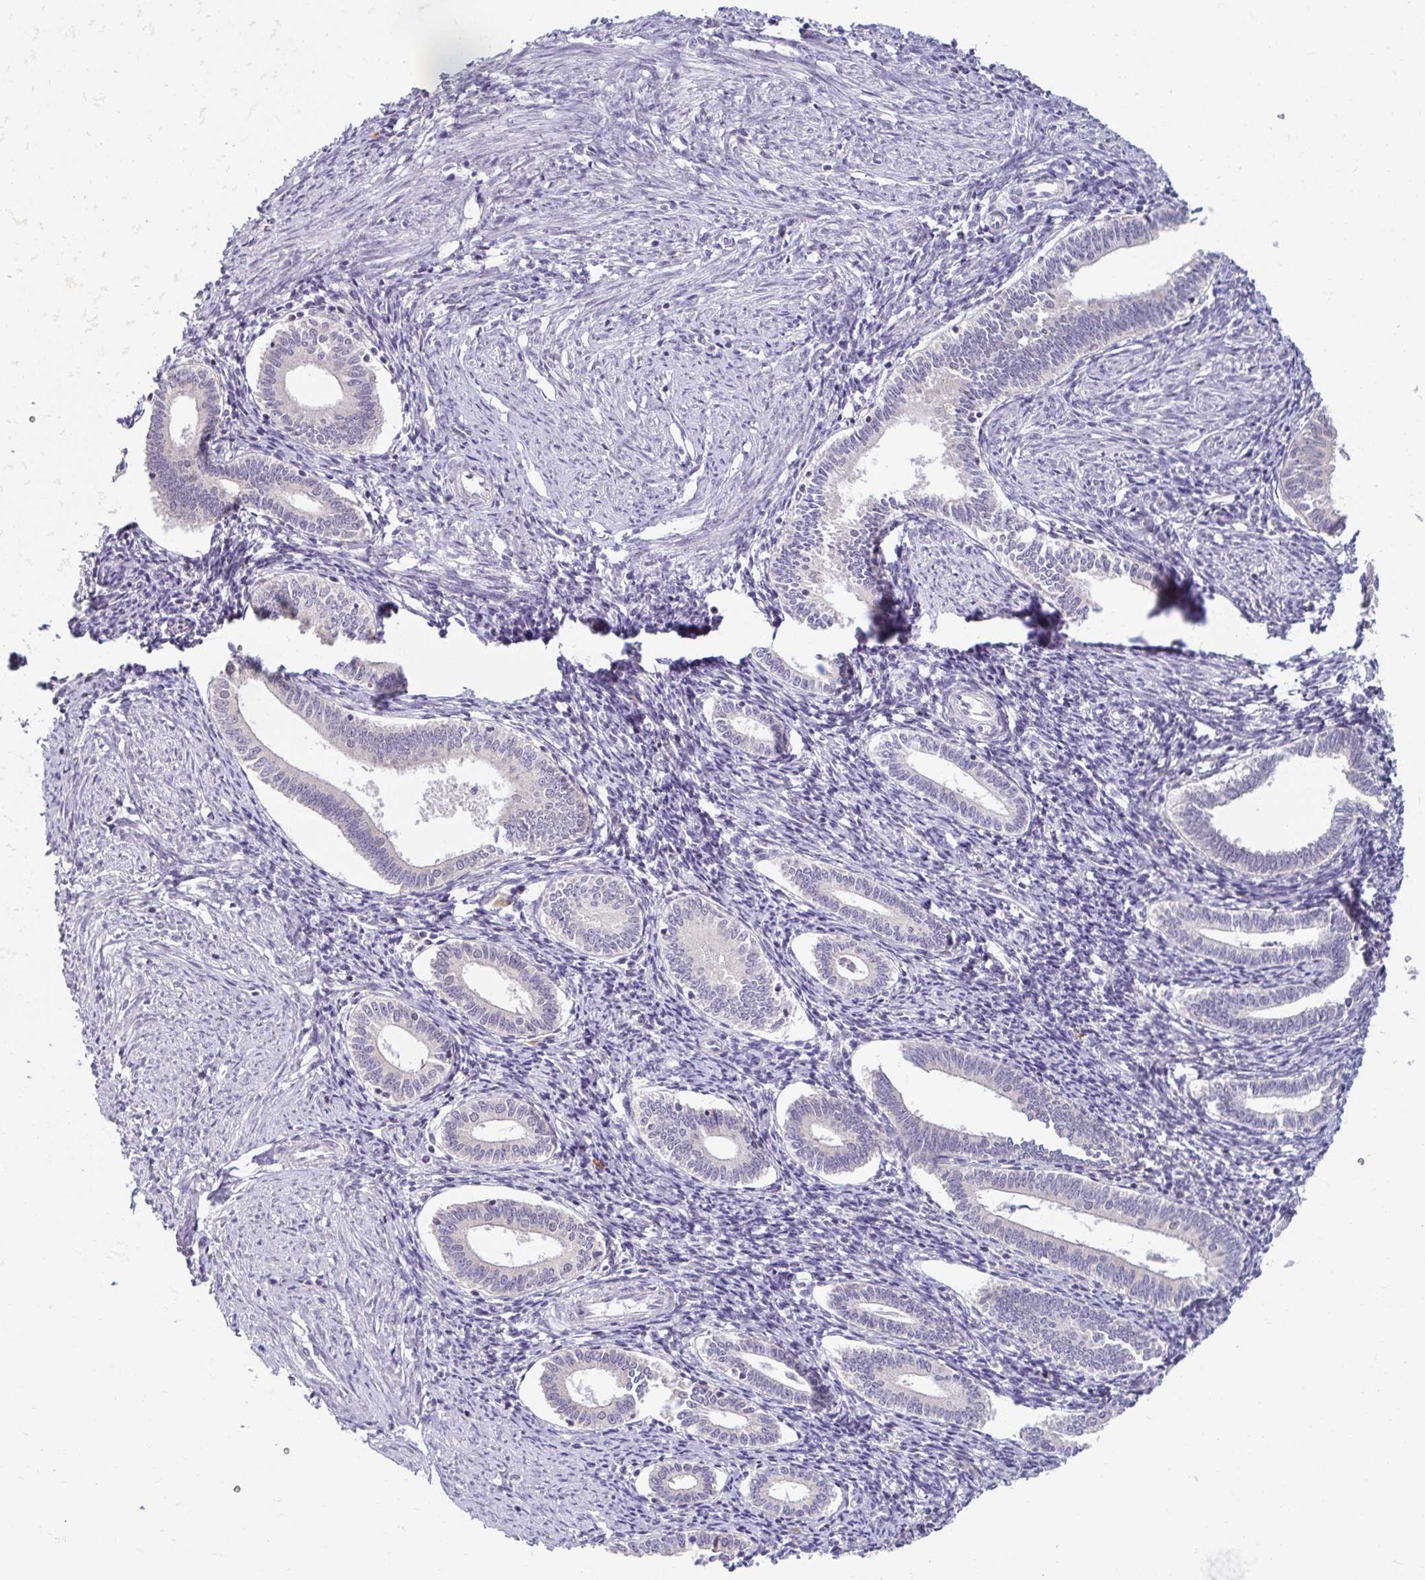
{"staining": {"intensity": "negative", "quantity": "none", "location": "none"}, "tissue": "endometrium", "cell_type": "Cells in endometrial stroma", "image_type": "normal", "snomed": [{"axis": "morphology", "description": "Normal tissue, NOS"}, {"axis": "topography", "description": "Endometrium"}], "caption": "Image shows no significant protein positivity in cells in endometrial stroma of normal endometrium.", "gene": "DDN", "patient": {"sex": "female", "age": 41}}